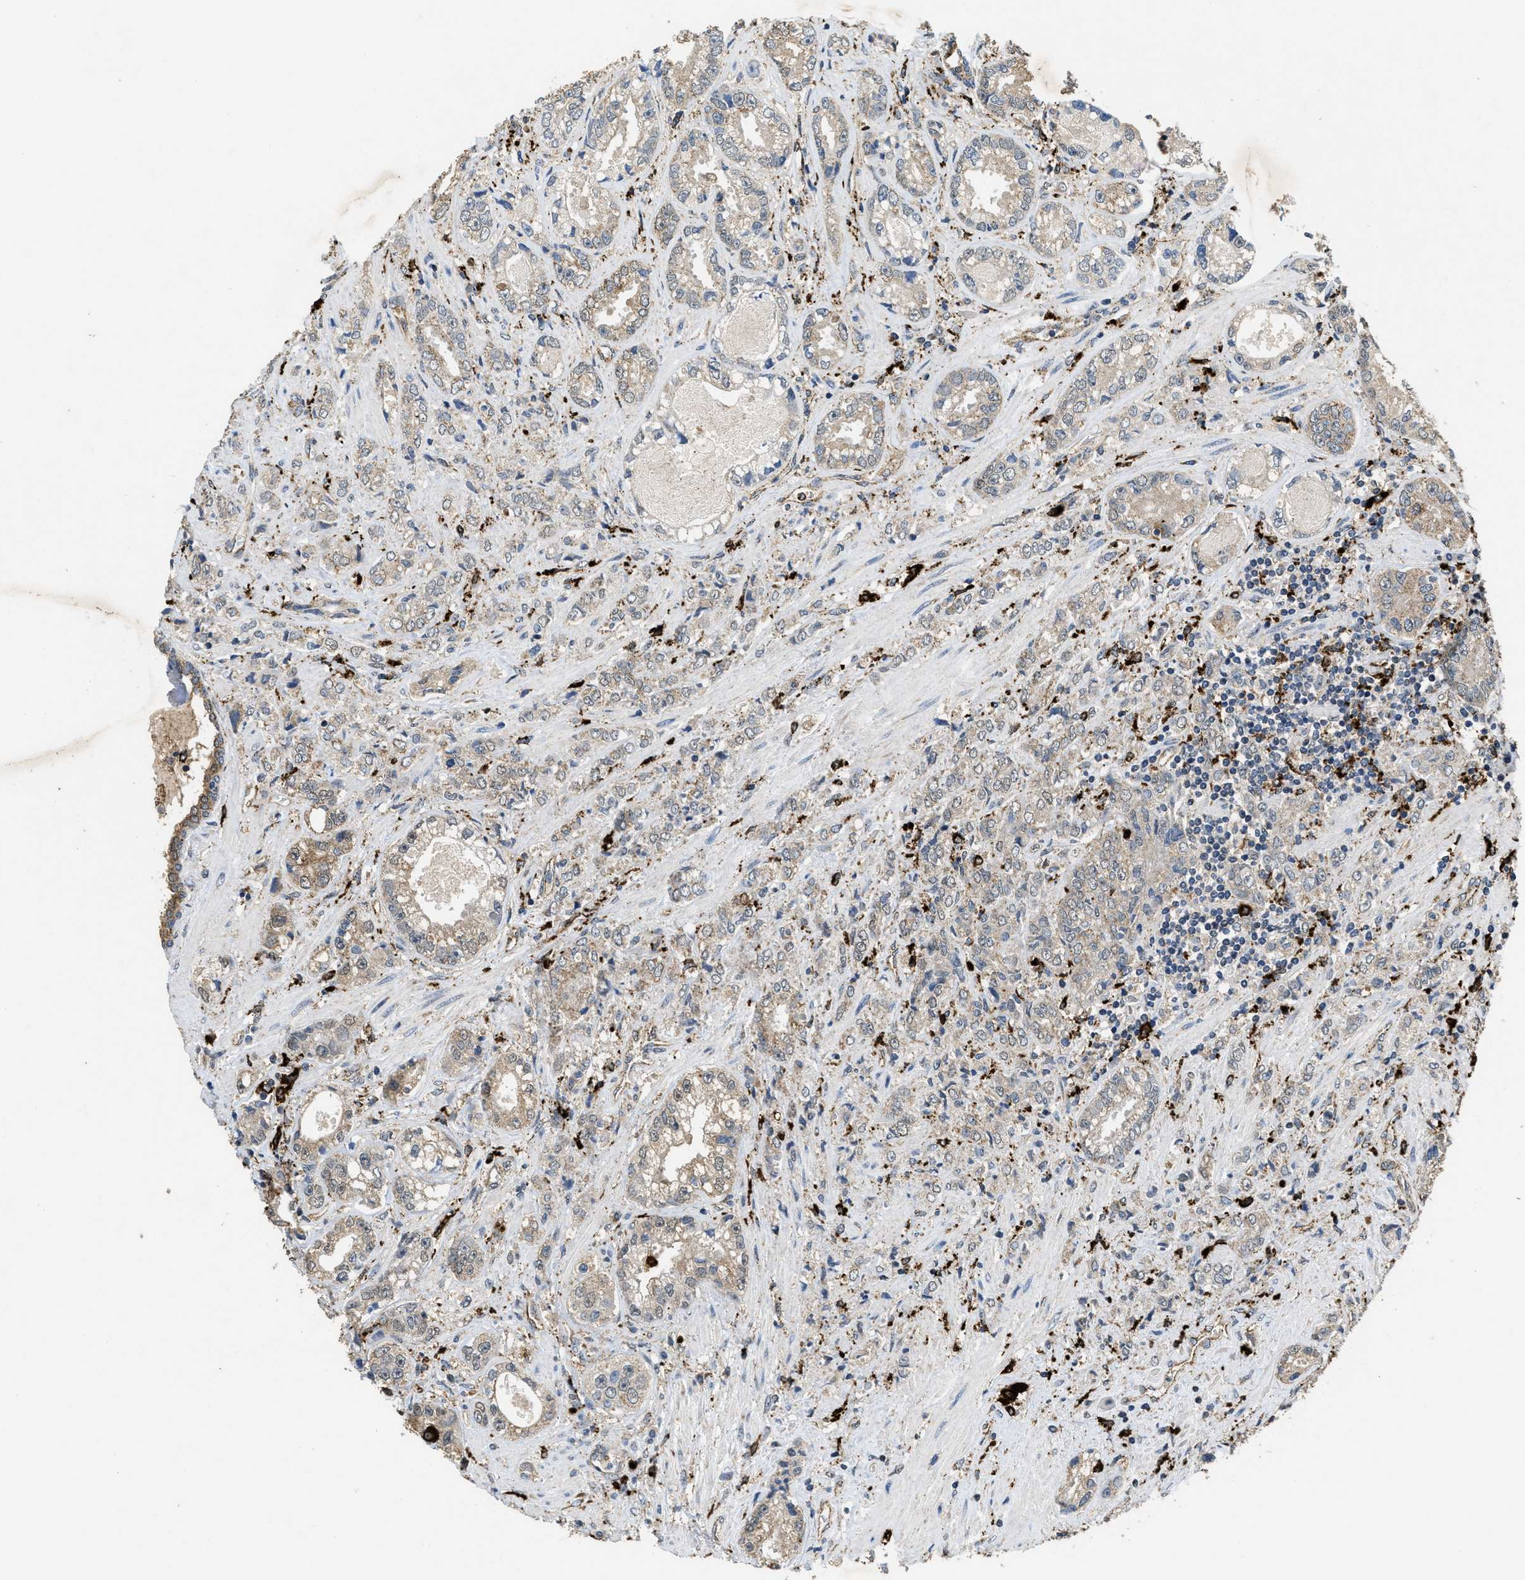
{"staining": {"intensity": "weak", "quantity": "25%-75%", "location": "cytoplasmic/membranous"}, "tissue": "prostate cancer", "cell_type": "Tumor cells", "image_type": "cancer", "snomed": [{"axis": "morphology", "description": "Adenocarcinoma, High grade"}, {"axis": "topography", "description": "Prostate"}], "caption": "A micrograph of human prostate adenocarcinoma (high-grade) stained for a protein exhibits weak cytoplasmic/membranous brown staining in tumor cells.", "gene": "BMPR2", "patient": {"sex": "male", "age": 61}}